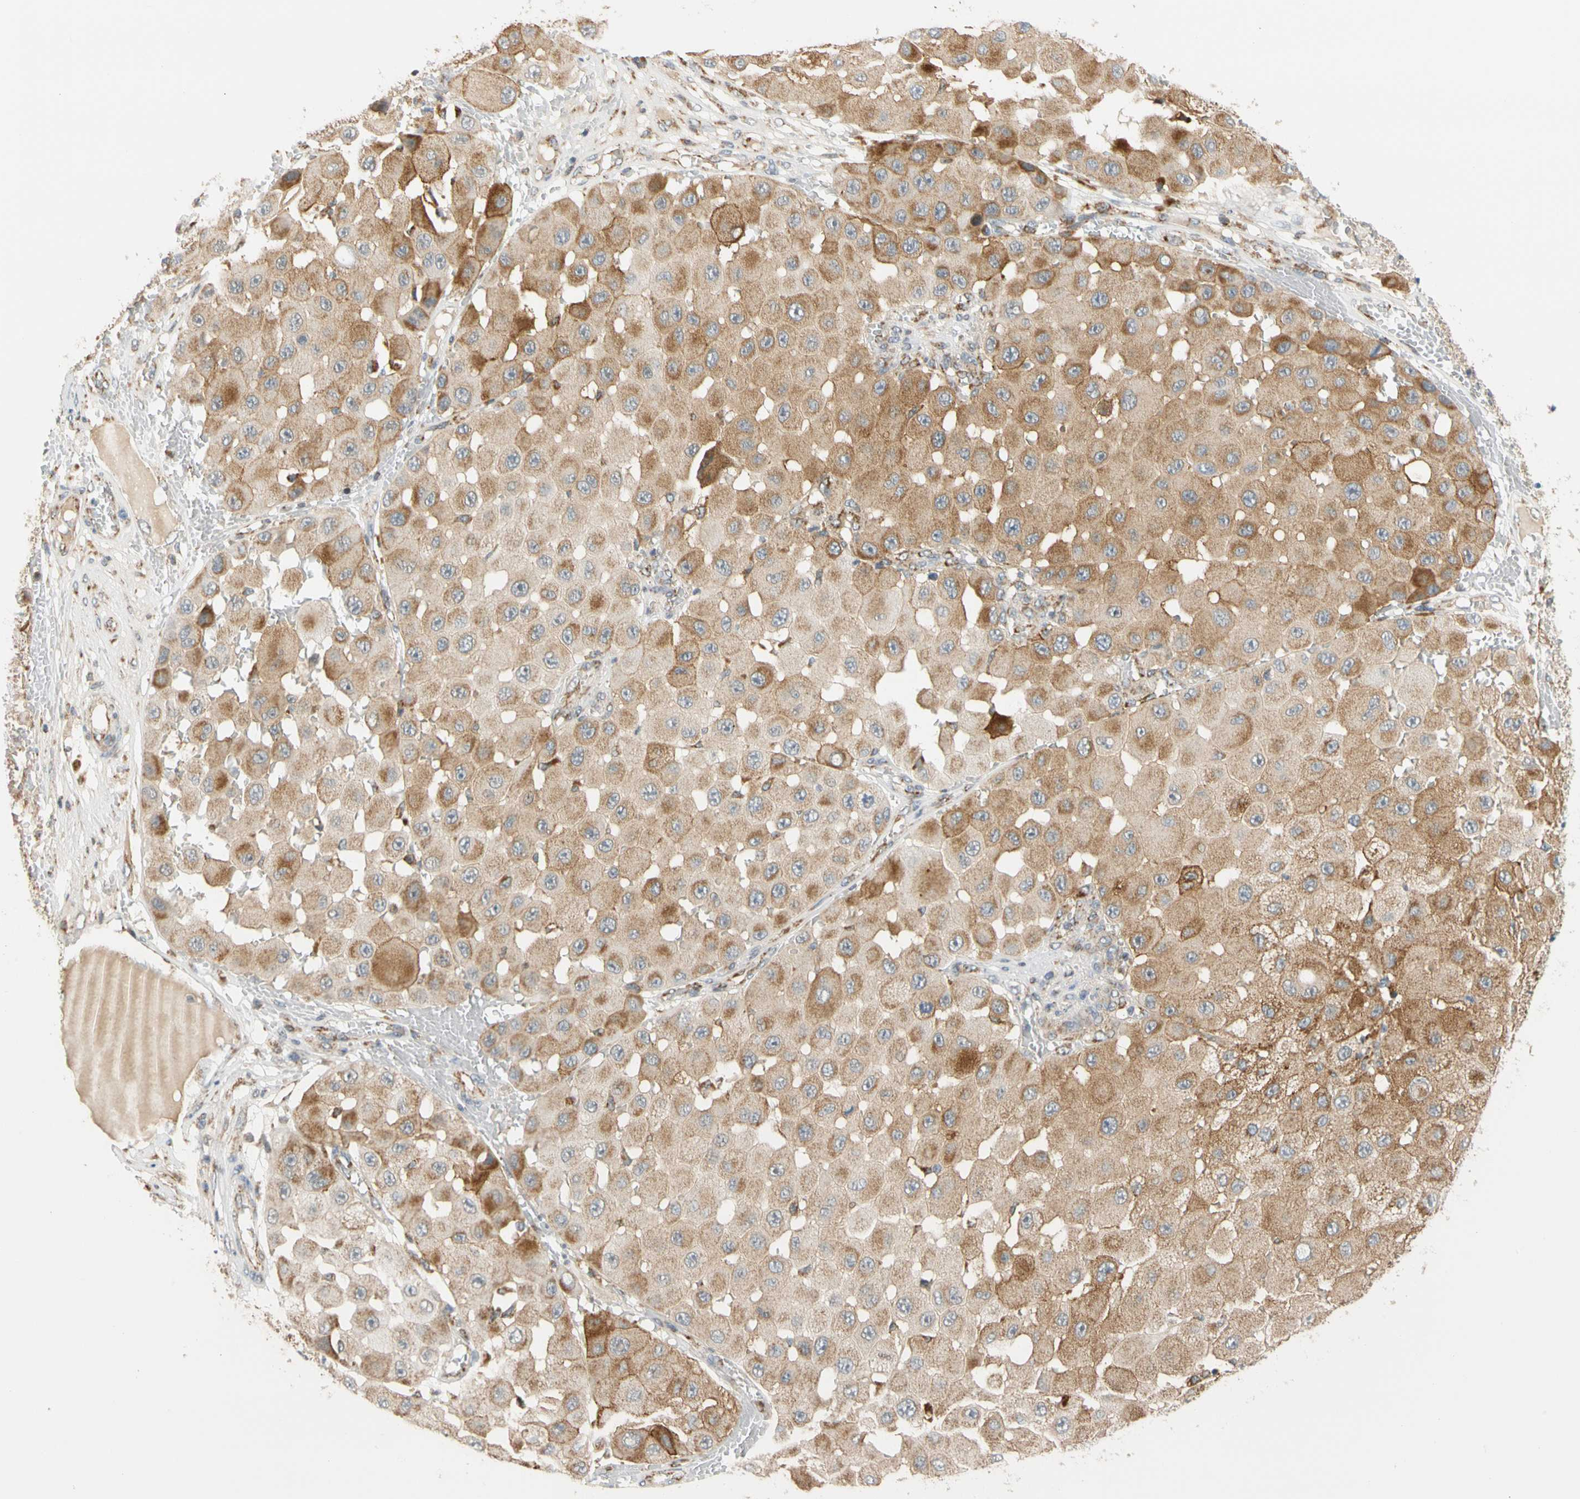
{"staining": {"intensity": "moderate", "quantity": ">75%", "location": "cytoplasmic/membranous"}, "tissue": "melanoma", "cell_type": "Tumor cells", "image_type": "cancer", "snomed": [{"axis": "morphology", "description": "Malignant melanoma, NOS"}, {"axis": "topography", "description": "Skin"}], "caption": "A high-resolution image shows immunohistochemistry (IHC) staining of malignant melanoma, which exhibits moderate cytoplasmic/membranous staining in about >75% of tumor cells.", "gene": "SFXN3", "patient": {"sex": "female", "age": 81}}